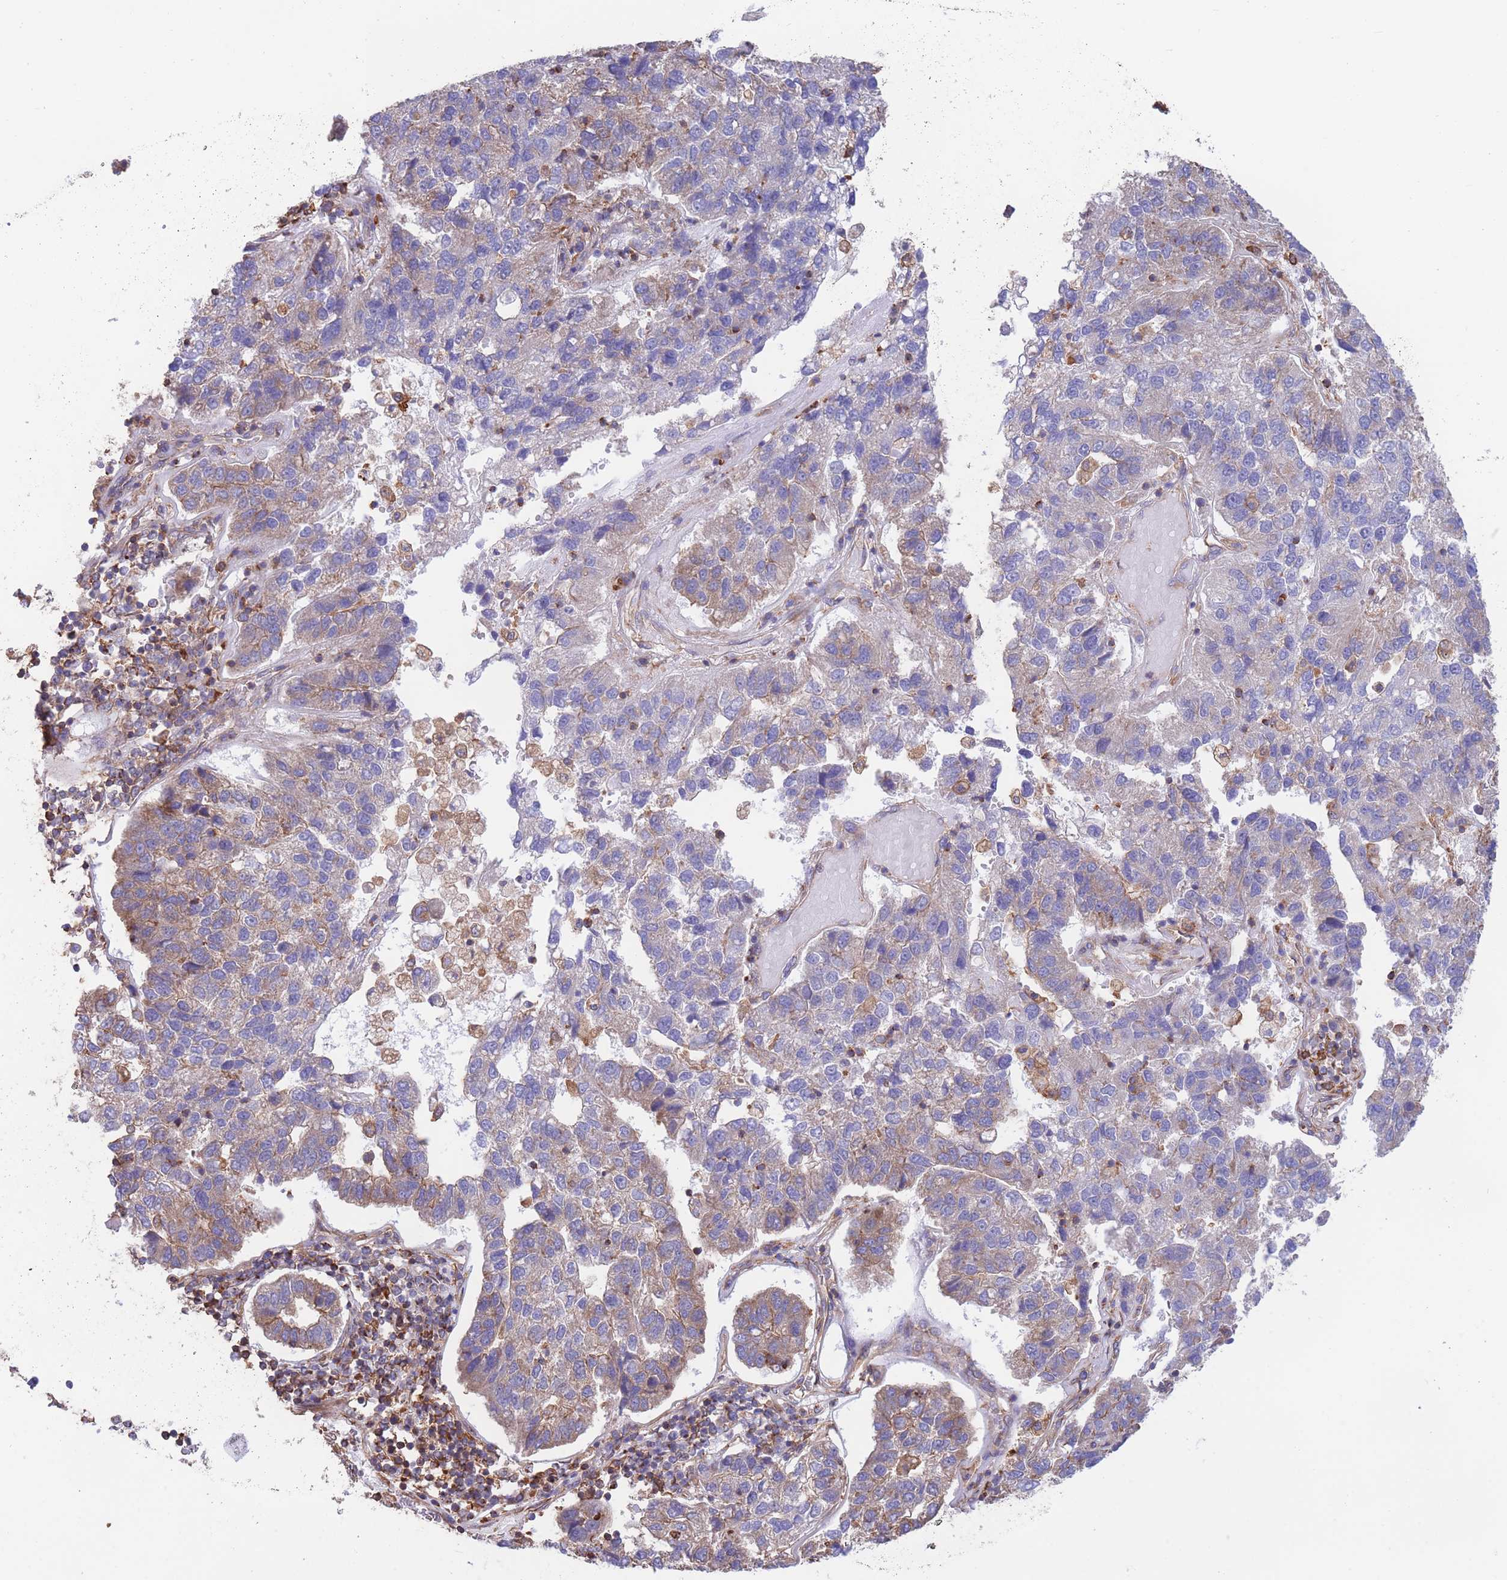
{"staining": {"intensity": "weak", "quantity": "<25%", "location": "cytoplasmic/membranous"}, "tissue": "pancreatic cancer", "cell_type": "Tumor cells", "image_type": "cancer", "snomed": [{"axis": "morphology", "description": "Adenocarcinoma, NOS"}, {"axis": "topography", "description": "Pancreas"}], "caption": "A photomicrograph of adenocarcinoma (pancreatic) stained for a protein reveals no brown staining in tumor cells.", "gene": "LRRN4CL", "patient": {"sex": "female", "age": 61}}